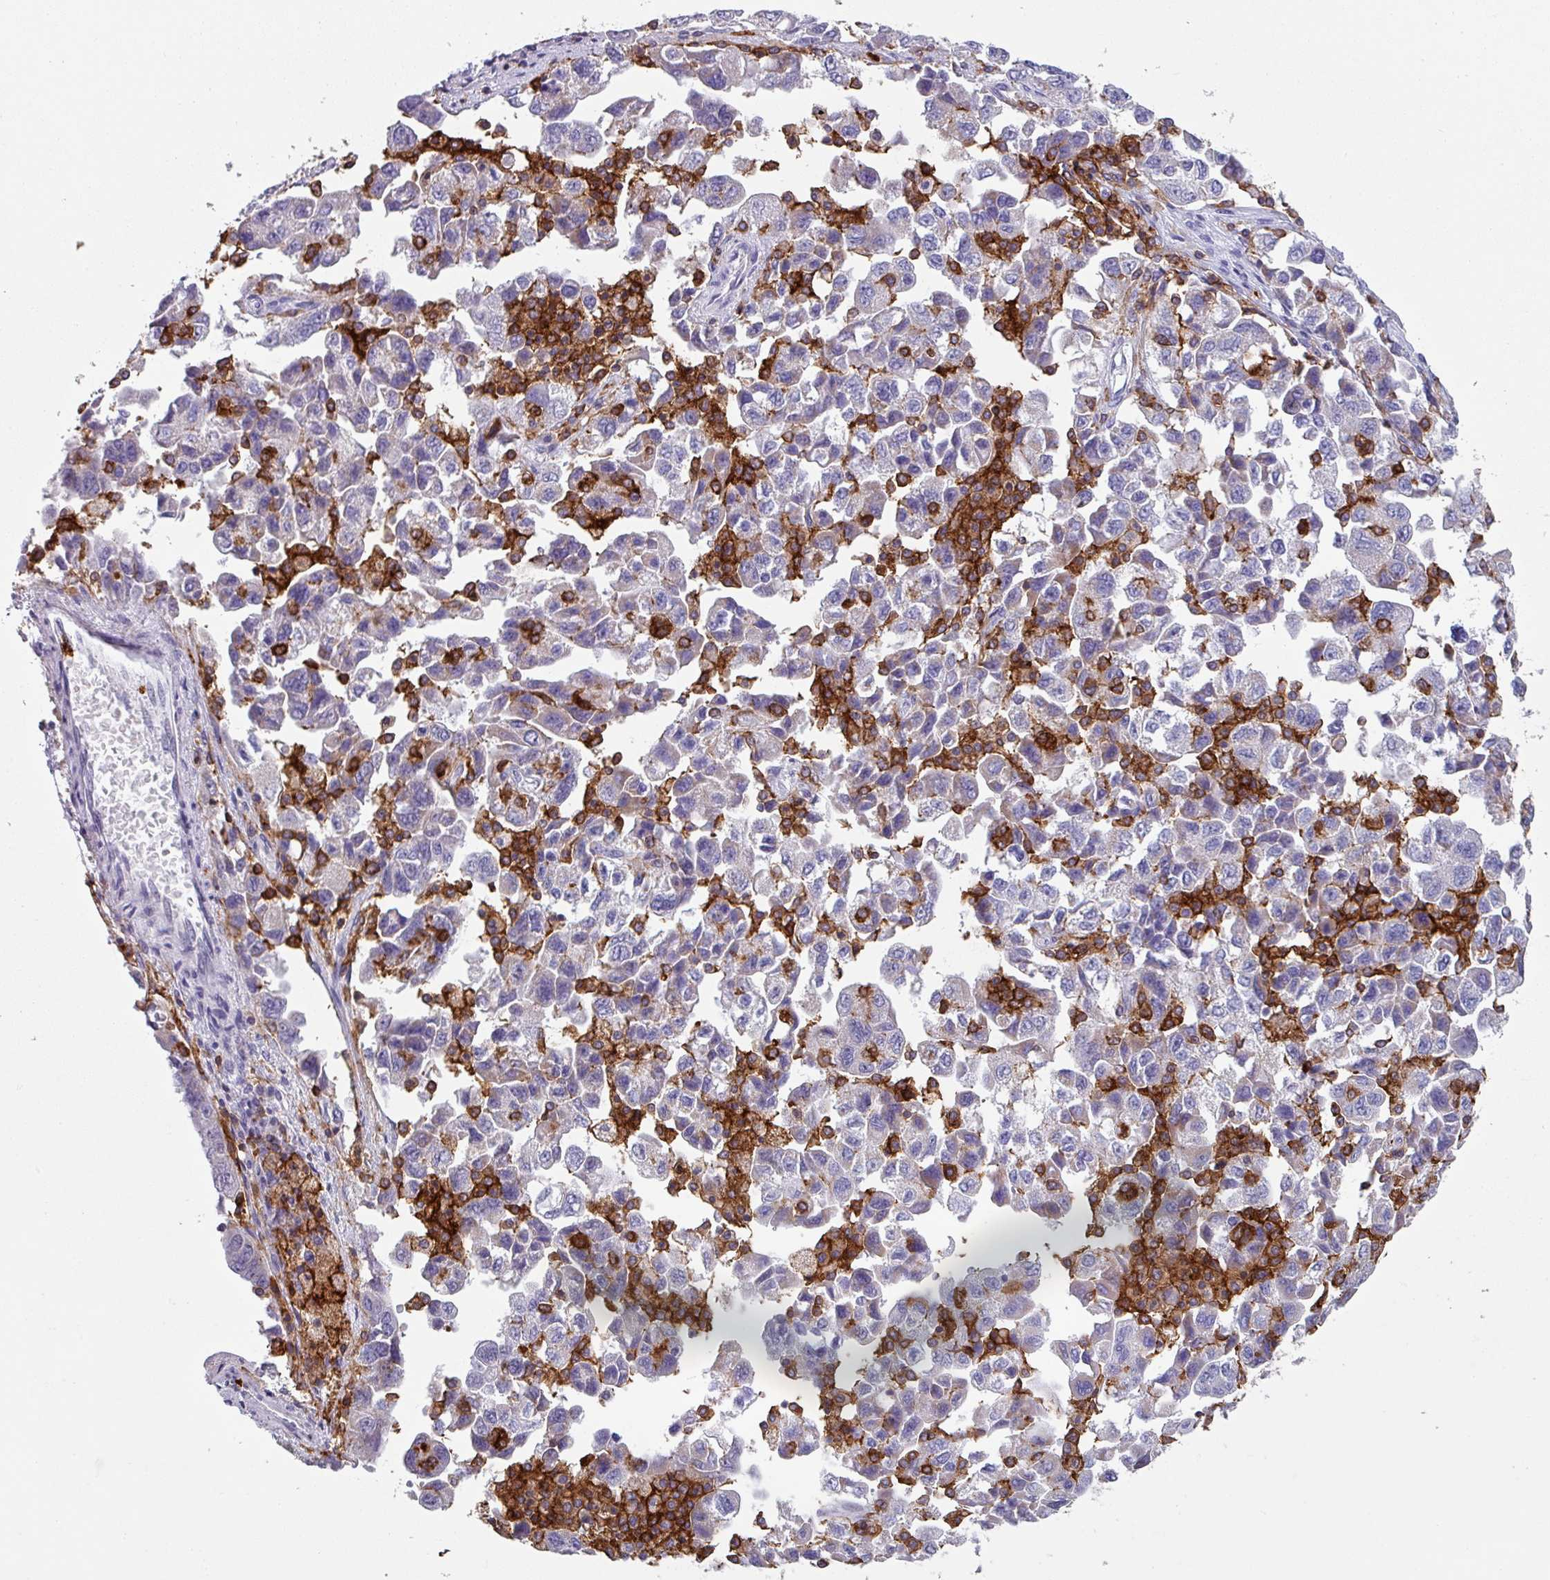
{"staining": {"intensity": "negative", "quantity": "none", "location": "none"}, "tissue": "ovarian cancer", "cell_type": "Tumor cells", "image_type": "cancer", "snomed": [{"axis": "morphology", "description": "Carcinoma, NOS"}, {"axis": "morphology", "description": "Cystadenocarcinoma, serous, NOS"}, {"axis": "topography", "description": "Ovary"}], "caption": "Image shows no significant protein staining in tumor cells of ovarian cancer (serous cystadenocarcinoma).", "gene": "EXOSC5", "patient": {"sex": "female", "age": 69}}